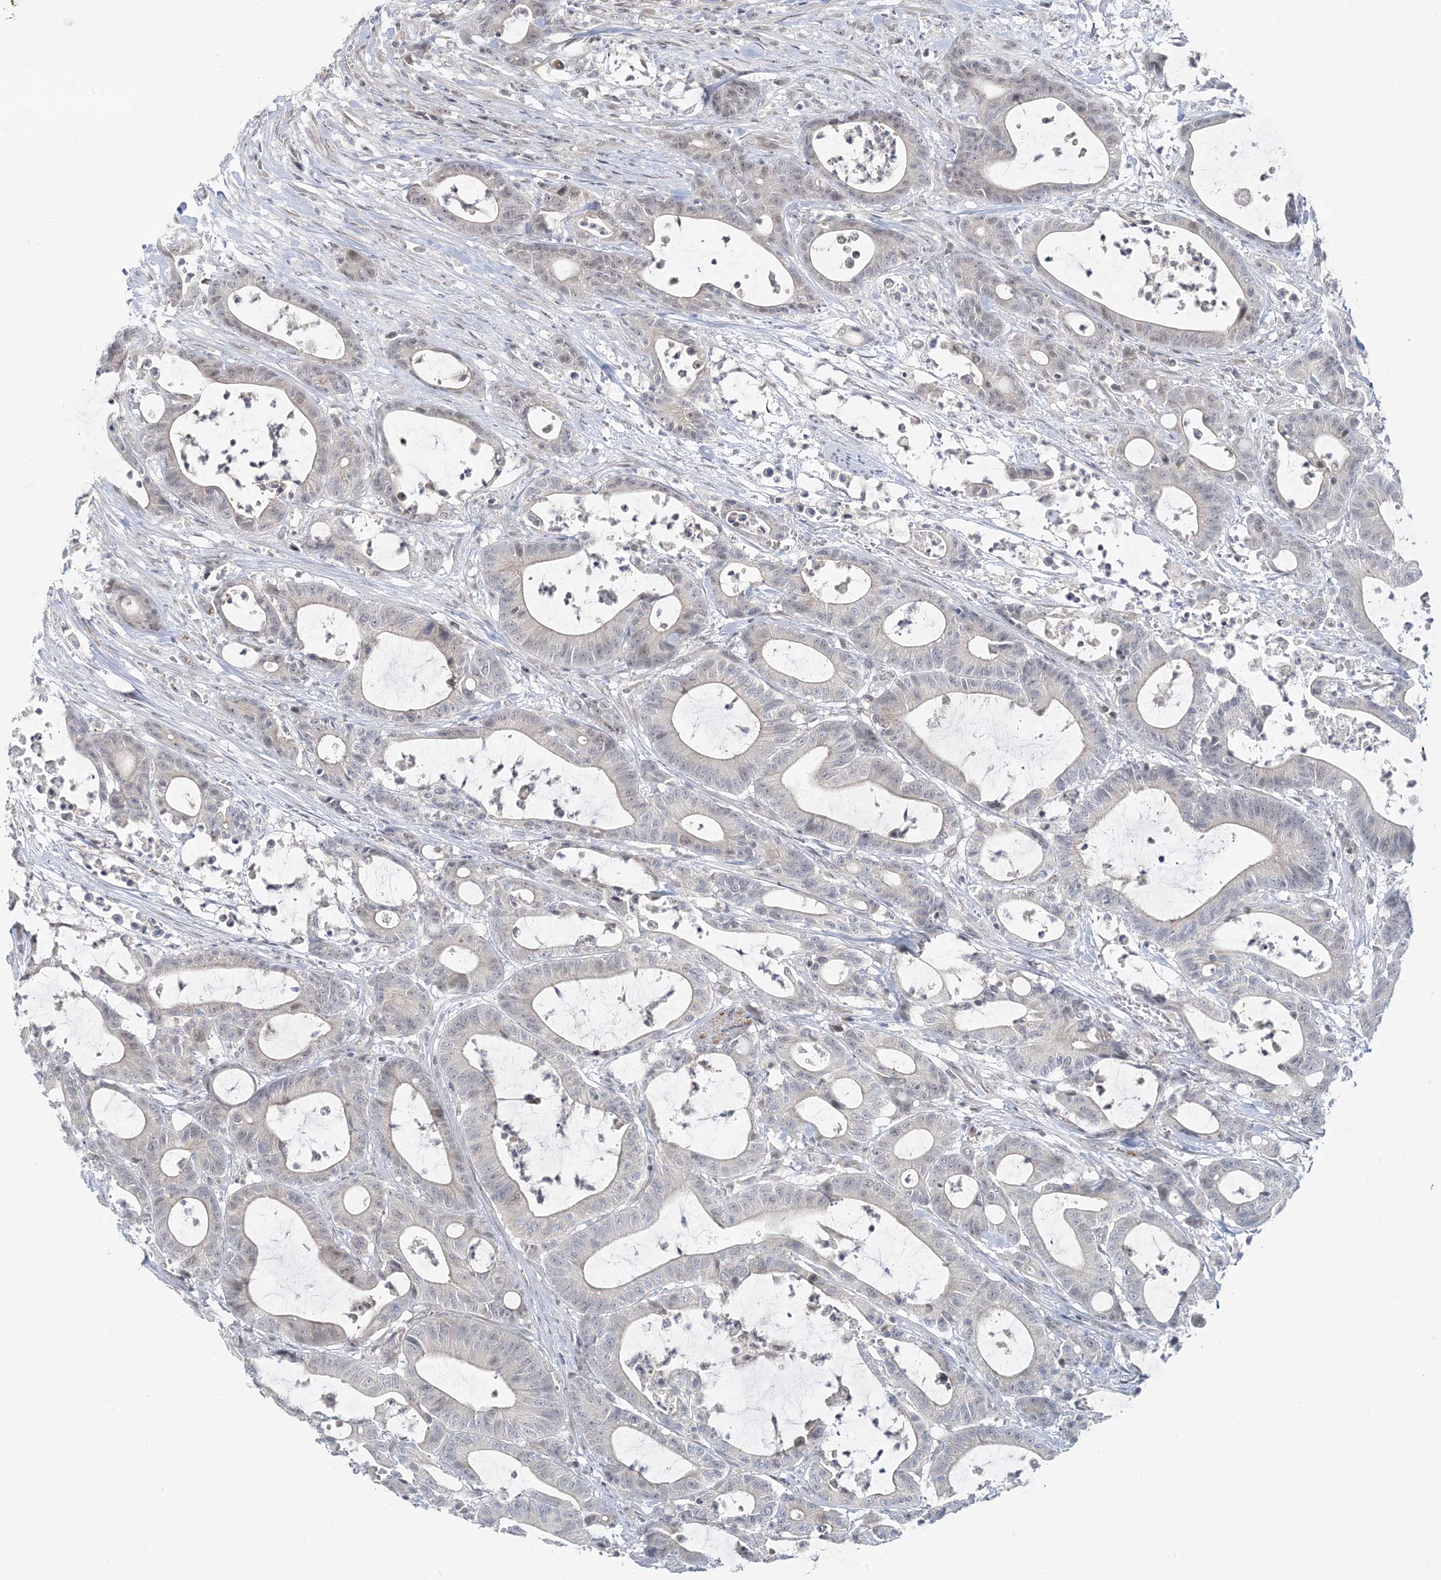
{"staining": {"intensity": "negative", "quantity": "none", "location": "none"}, "tissue": "colorectal cancer", "cell_type": "Tumor cells", "image_type": "cancer", "snomed": [{"axis": "morphology", "description": "Adenocarcinoma, NOS"}, {"axis": "topography", "description": "Colon"}], "caption": "Tumor cells show no significant positivity in colorectal adenocarcinoma.", "gene": "LEXM", "patient": {"sex": "female", "age": 84}}